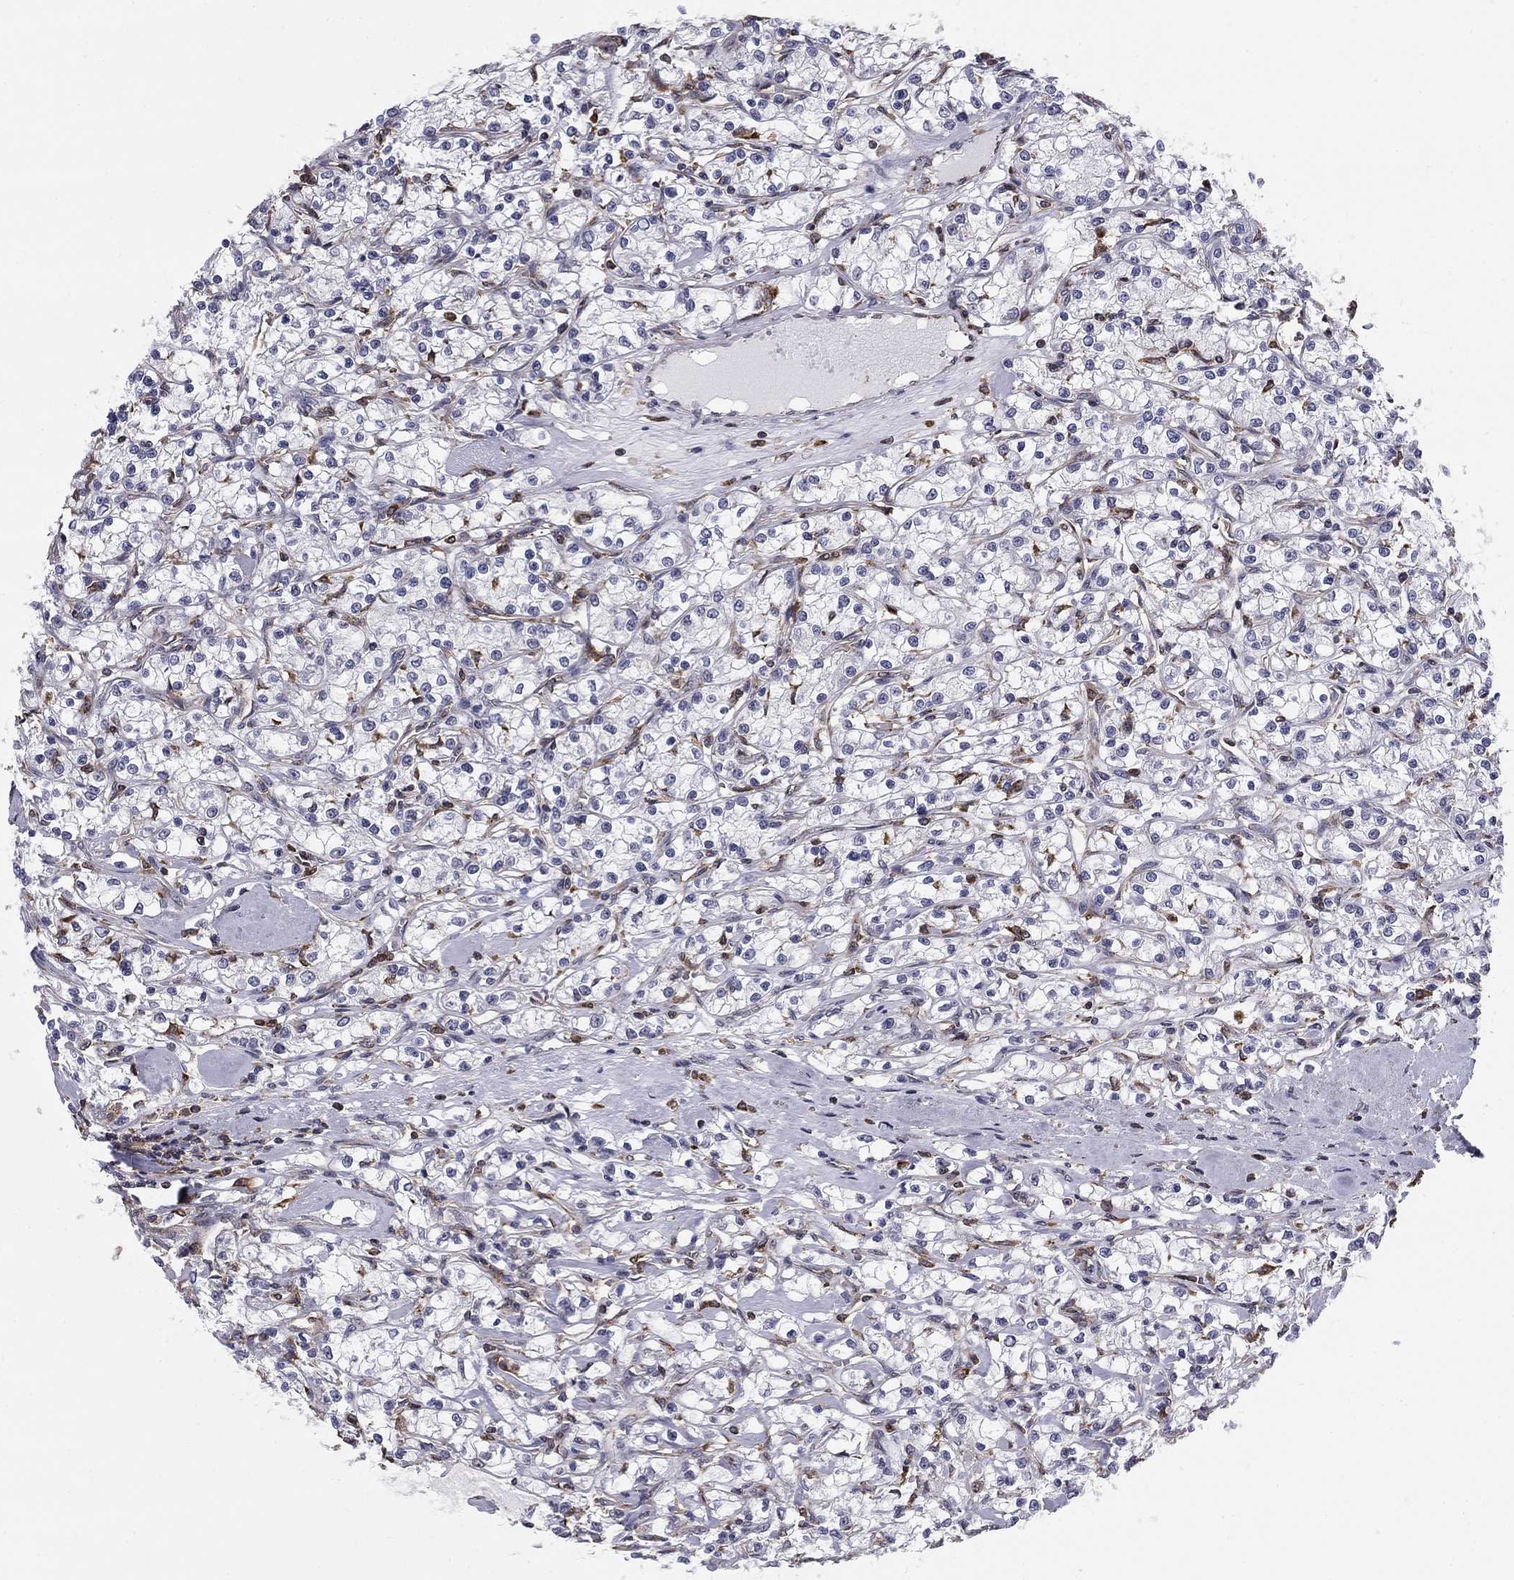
{"staining": {"intensity": "negative", "quantity": "none", "location": "none"}, "tissue": "renal cancer", "cell_type": "Tumor cells", "image_type": "cancer", "snomed": [{"axis": "morphology", "description": "Adenocarcinoma, NOS"}, {"axis": "topography", "description": "Kidney"}], "caption": "Micrograph shows no significant protein staining in tumor cells of renal cancer (adenocarcinoma). (Immunohistochemistry, brightfield microscopy, high magnification).", "gene": "PLCB2", "patient": {"sex": "female", "age": 59}}